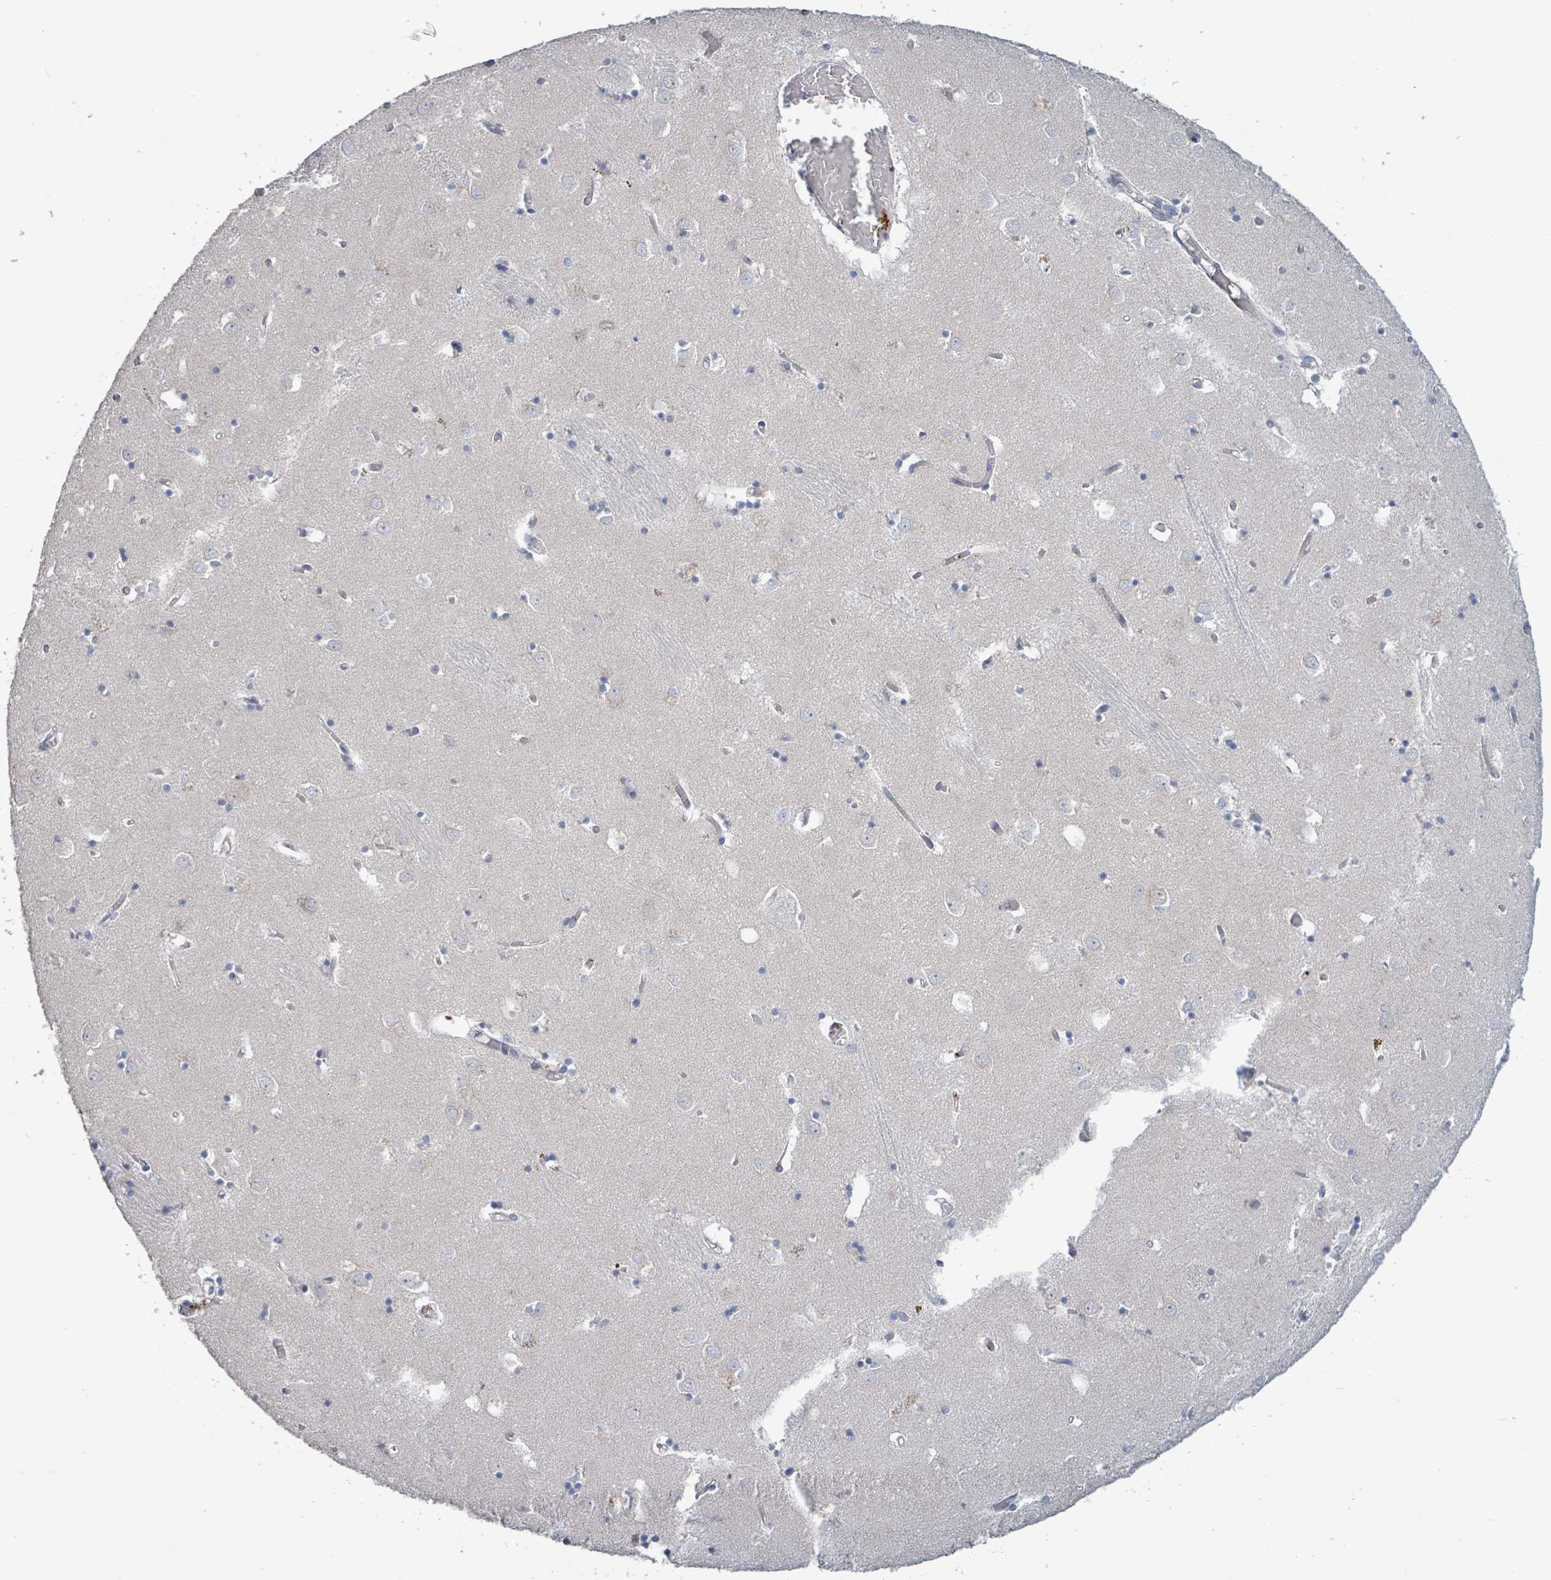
{"staining": {"intensity": "negative", "quantity": "none", "location": "none"}, "tissue": "caudate", "cell_type": "Glial cells", "image_type": "normal", "snomed": [{"axis": "morphology", "description": "Normal tissue, NOS"}, {"axis": "topography", "description": "Lateral ventricle wall"}], "caption": "Photomicrograph shows no protein positivity in glial cells of normal caudate. (IHC, brightfield microscopy, high magnification).", "gene": "LILRA4", "patient": {"sex": "male", "age": 70}}